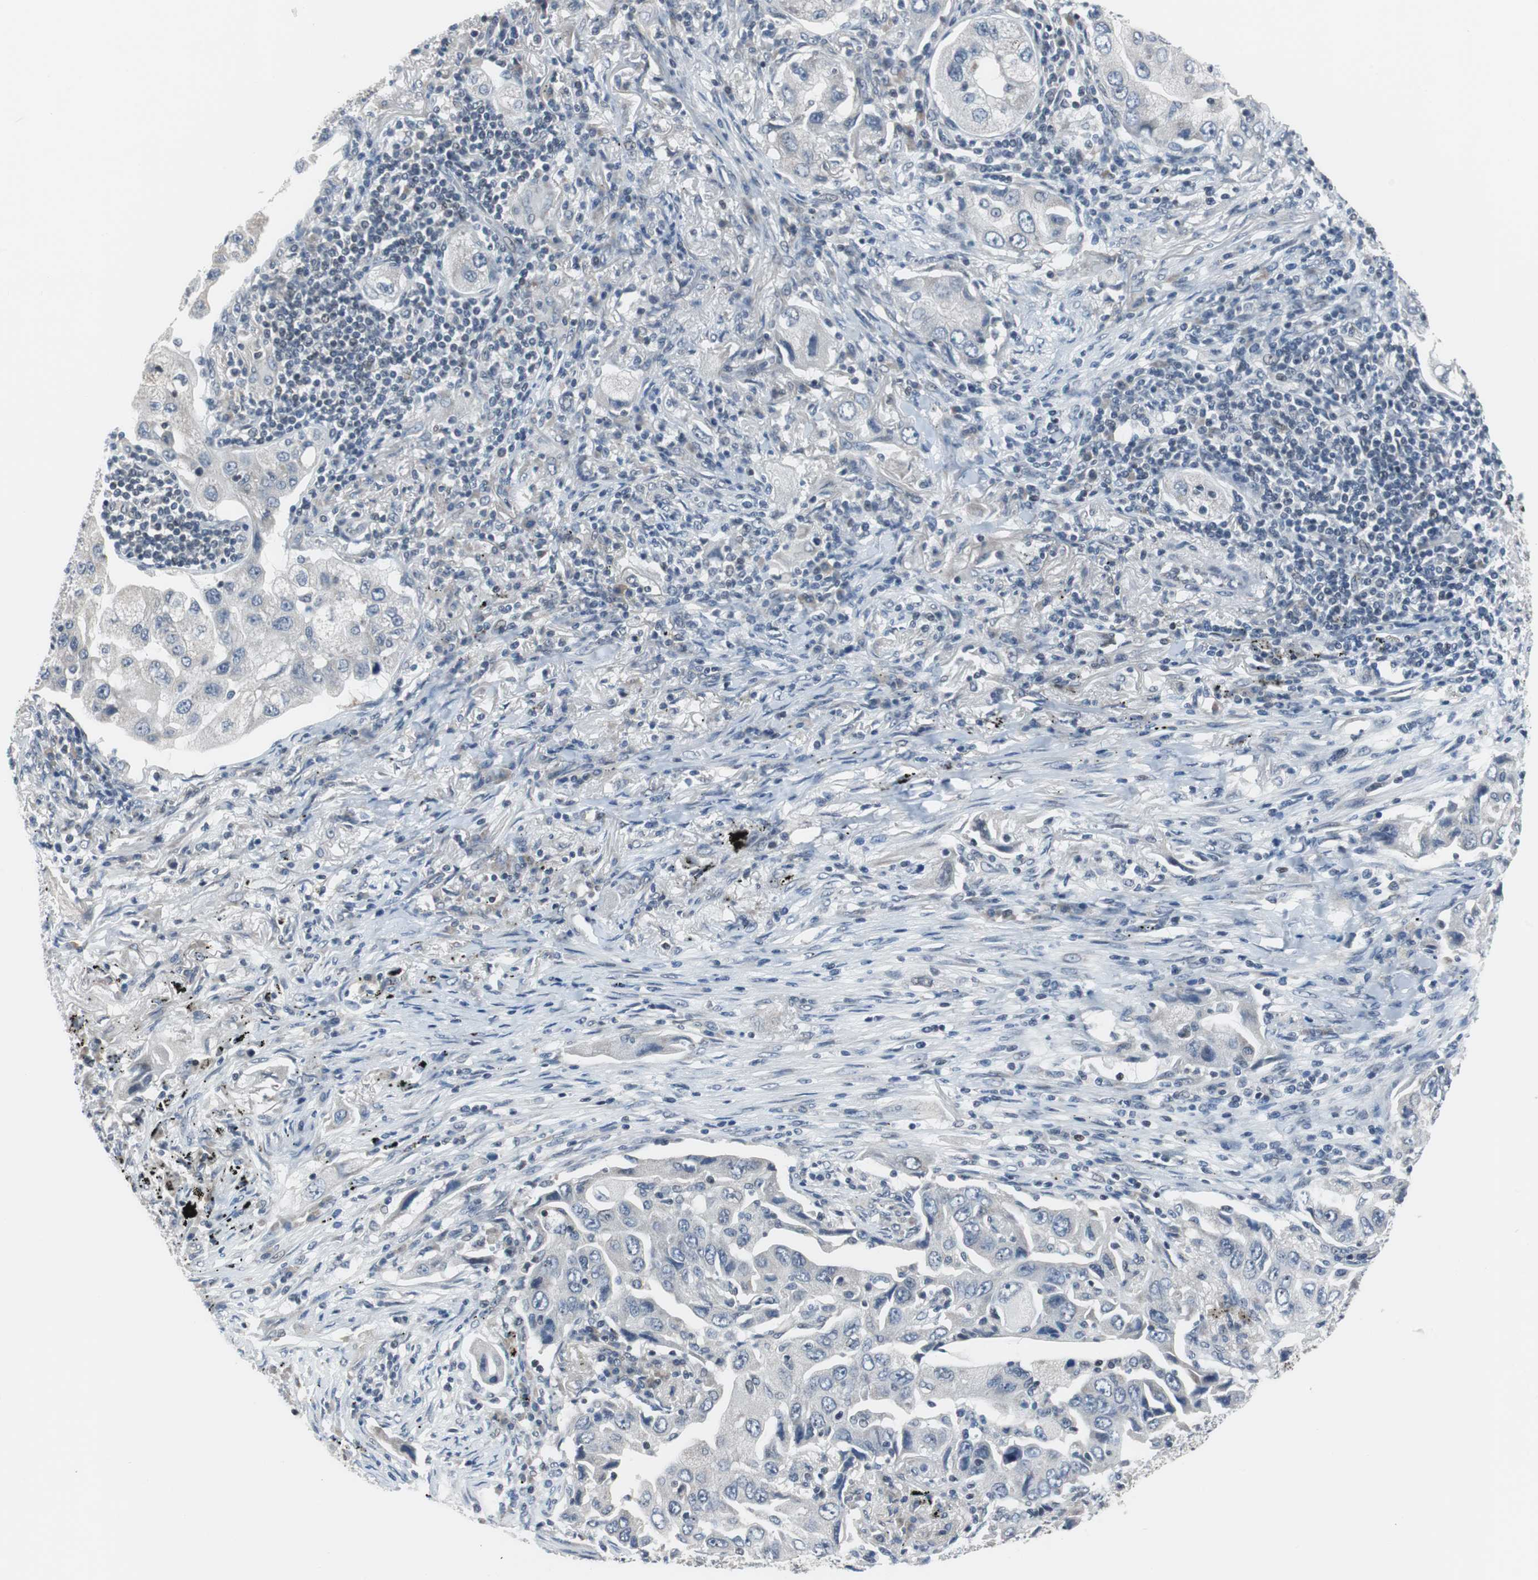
{"staining": {"intensity": "negative", "quantity": "none", "location": "none"}, "tissue": "lung cancer", "cell_type": "Tumor cells", "image_type": "cancer", "snomed": [{"axis": "morphology", "description": "Adenocarcinoma, NOS"}, {"axis": "topography", "description": "Lung"}], "caption": "An image of lung cancer stained for a protein shows no brown staining in tumor cells.", "gene": "TP63", "patient": {"sex": "female", "age": 65}}